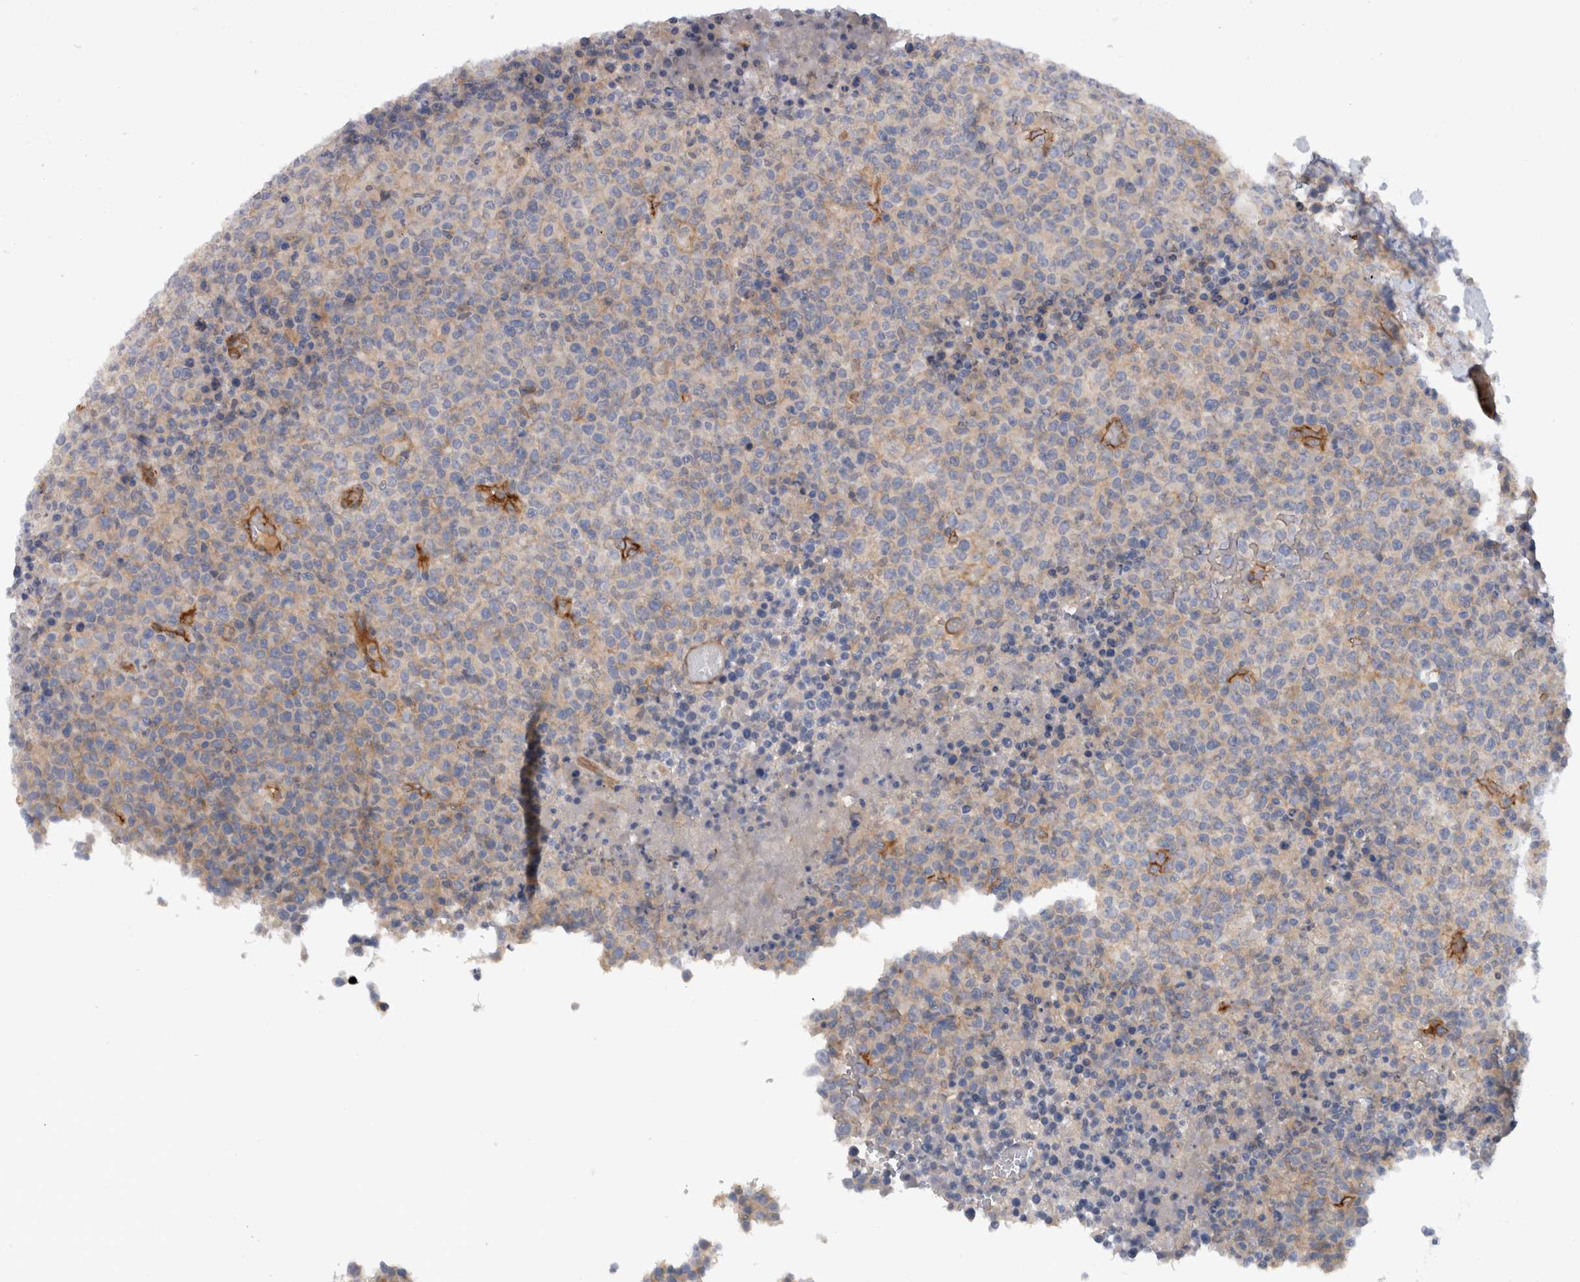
{"staining": {"intensity": "negative", "quantity": "none", "location": "none"}, "tissue": "lymphoma", "cell_type": "Tumor cells", "image_type": "cancer", "snomed": [{"axis": "morphology", "description": "Malignant lymphoma, non-Hodgkin's type, High grade"}, {"axis": "topography", "description": "Lymph node"}], "caption": "High magnification brightfield microscopy of lymphoma stained with DAB (brown) and counterstained with hematoxylin (blue): tumor cells show no significant expression. (DAB (3,3'-diaminobenzidine) immunohistochemistry (IHC) with hematoxylin counter stain).", "gene": "CD59", "patient": {"sex": "male", "age": 13}}